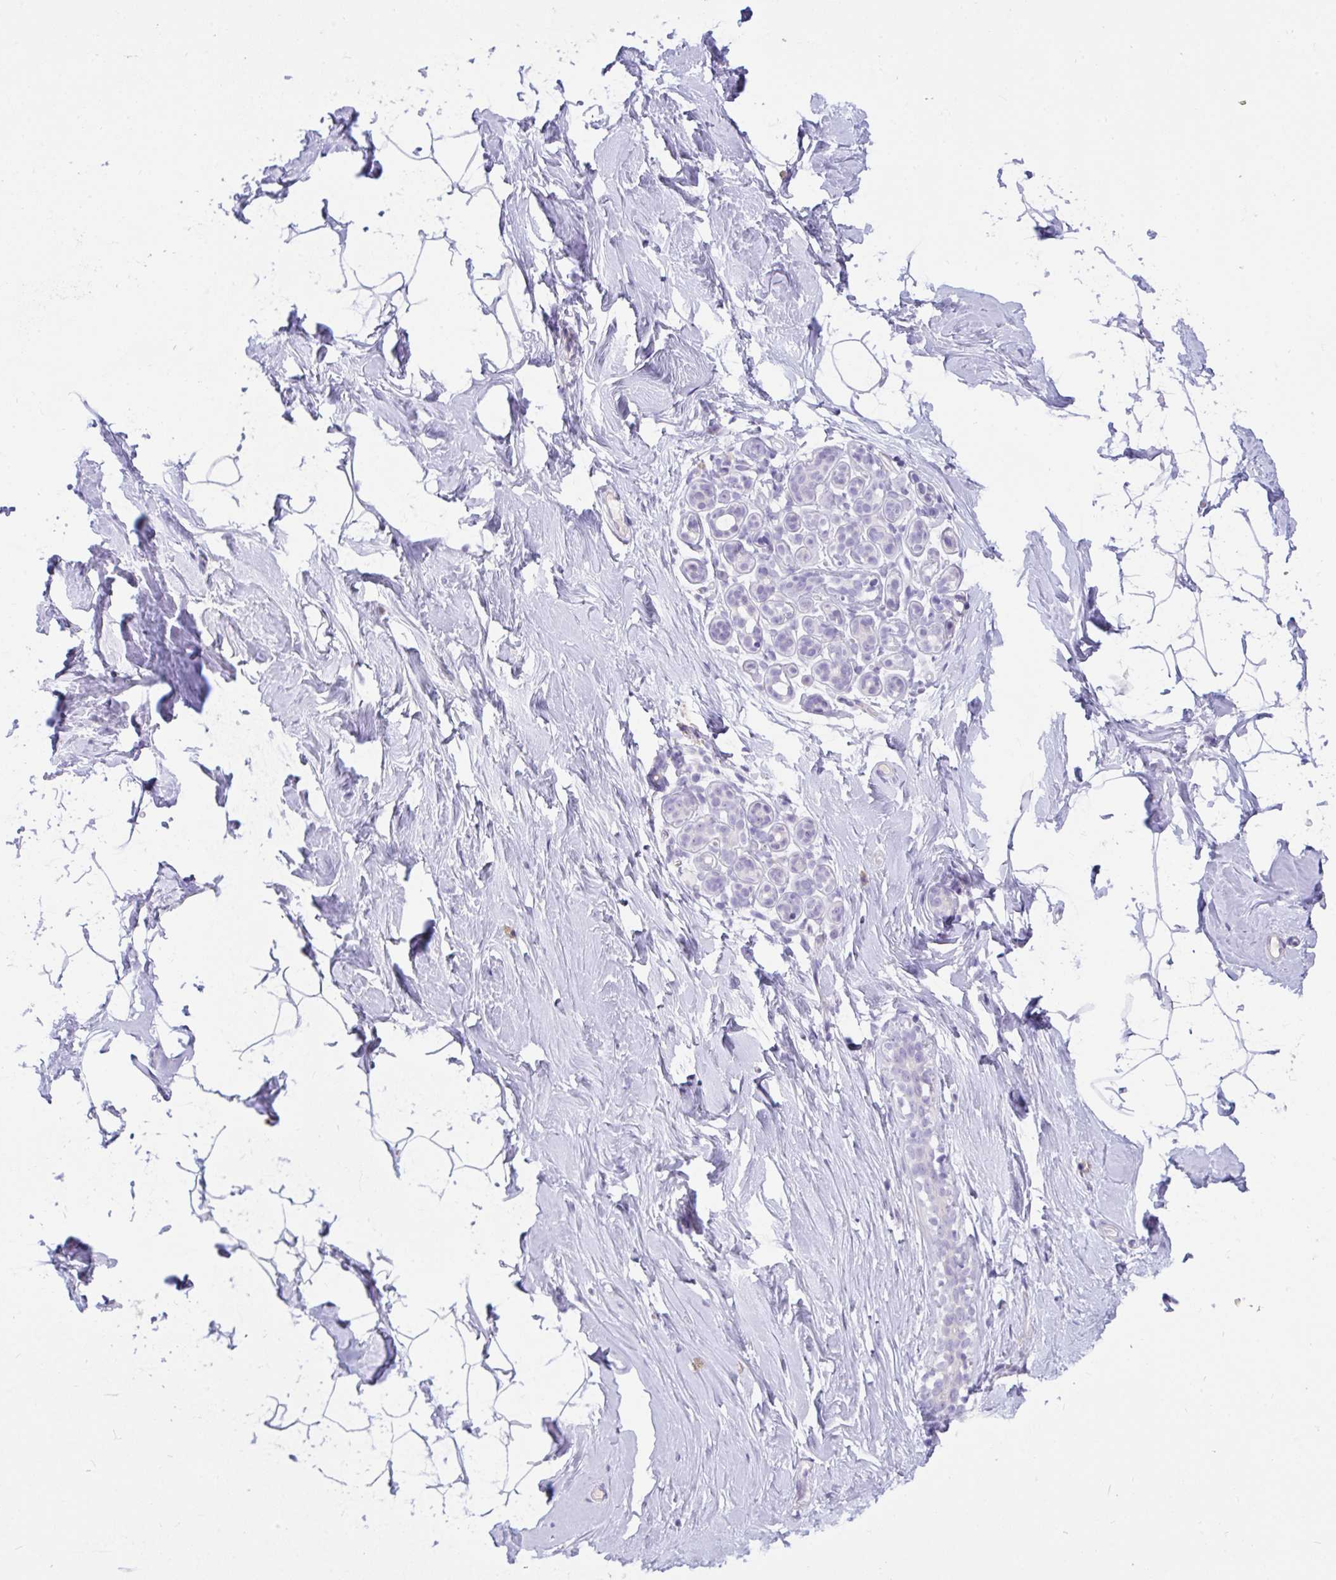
{"staining": {"intensity": "negative", "quantity": "none", "location": "none"}, "tissue": "breast", "cell_type": "Adipocytes", "image_type": "normal", "snomed": [{"axis": "morphology", "description": "Normal tissue, NOS"}, {"axis": "topography", "description": "Breast"}], "caption": "Protein analysis of normal breast reveals no significant staining in adipocytes. The staining was performed using DAB to visualize the protein expression in brown, while the nuclei were stained in blue with hematoxylin (Magnification: 20x).", "gene": "SEMA6B", "patient": {"sex": "female", "age": 32}}